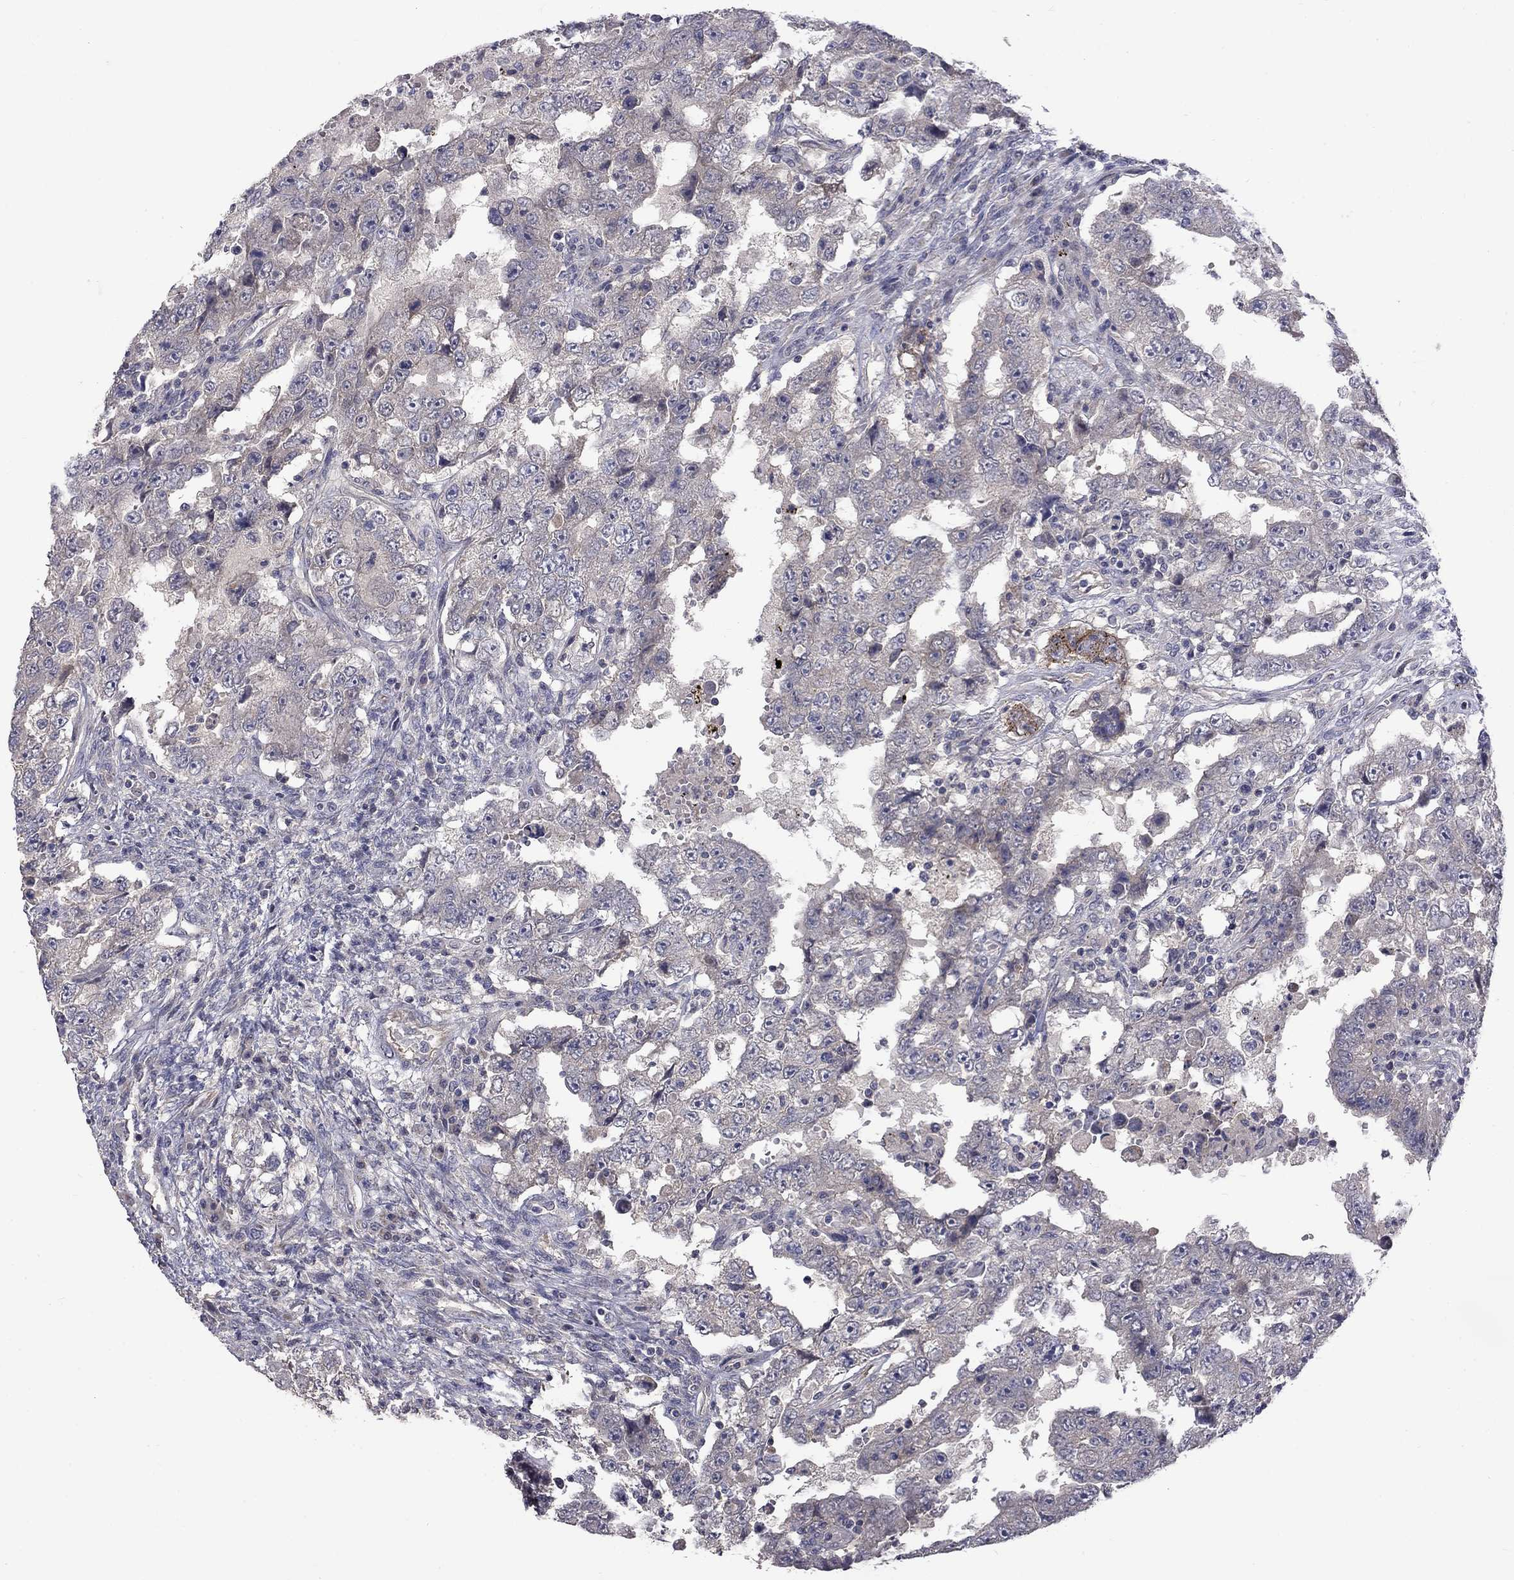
{"staining": {"intensity": "negative", "quantity": "none", "location": "none"}, "tissue": "testis cancer", "cell_type": "Tumor cells", "image_type": "cancer", "snomed": [{"axis": "morphology", "description": "Carcinoma, Embryonal, NOS"}, {"axis": "topography", "description": "Testis"}], "caption": "The histopathology image demonstrates no significant positivity in tumor cells of testis cancer (embryonal carcinoma).", "gene": "SLC39A14", "patient": {"sex": "male", "age": 26}}